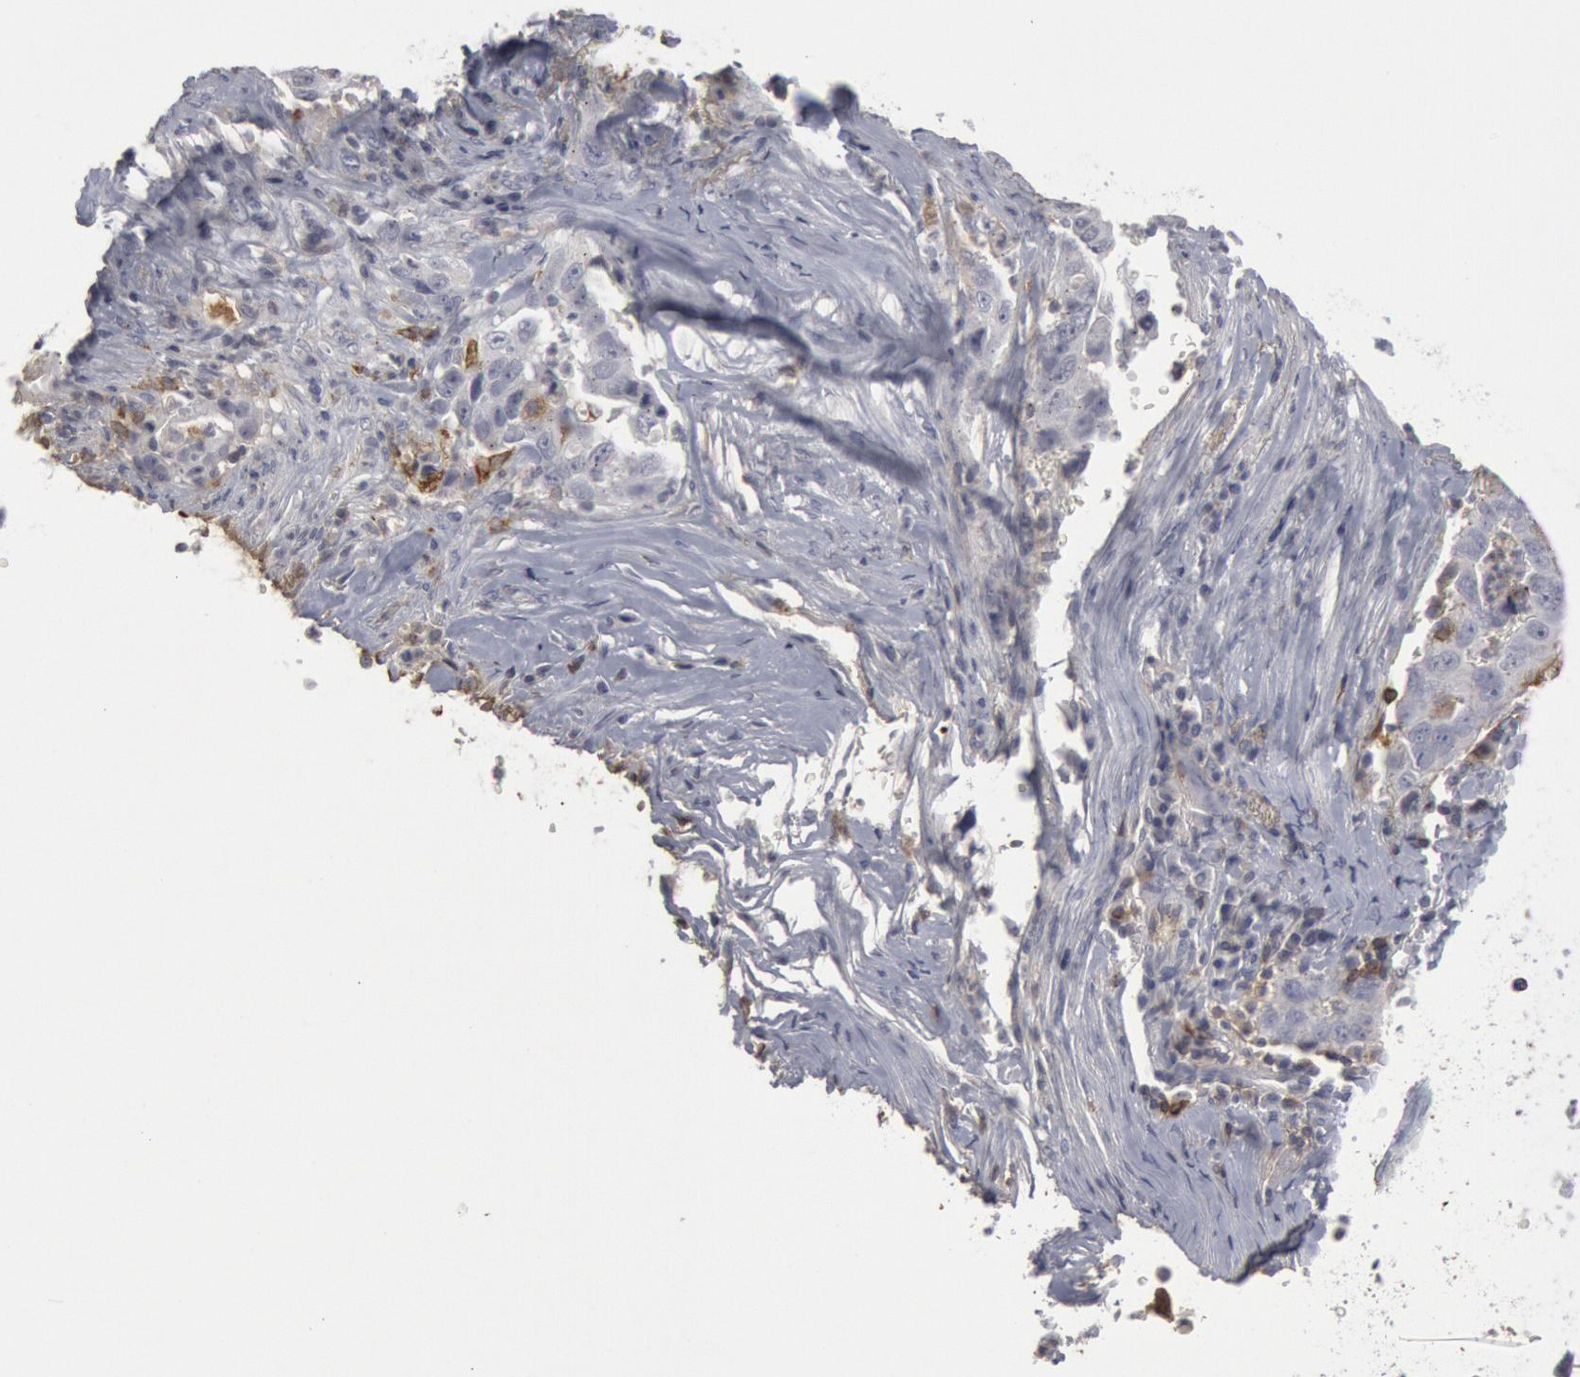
{"staining": {"intensity": "negative", "quantity": "none", "location": "none"}, "tissue": "lung cancer", "cell_type": "Tumor cells", "image_type": "cancer", "snomed": [{"axis": "morphology", "description": "Squamous cell carcinoma, NOS"}, {"axis": "topography", "description": "Lung"}], "caption": "DAB immunohistochemical staining of lung squamous cell carcinoma displays no significant staining in tumor cells.", "gene": "C1QC", "patient": {"sex": "male", "age": 64}}